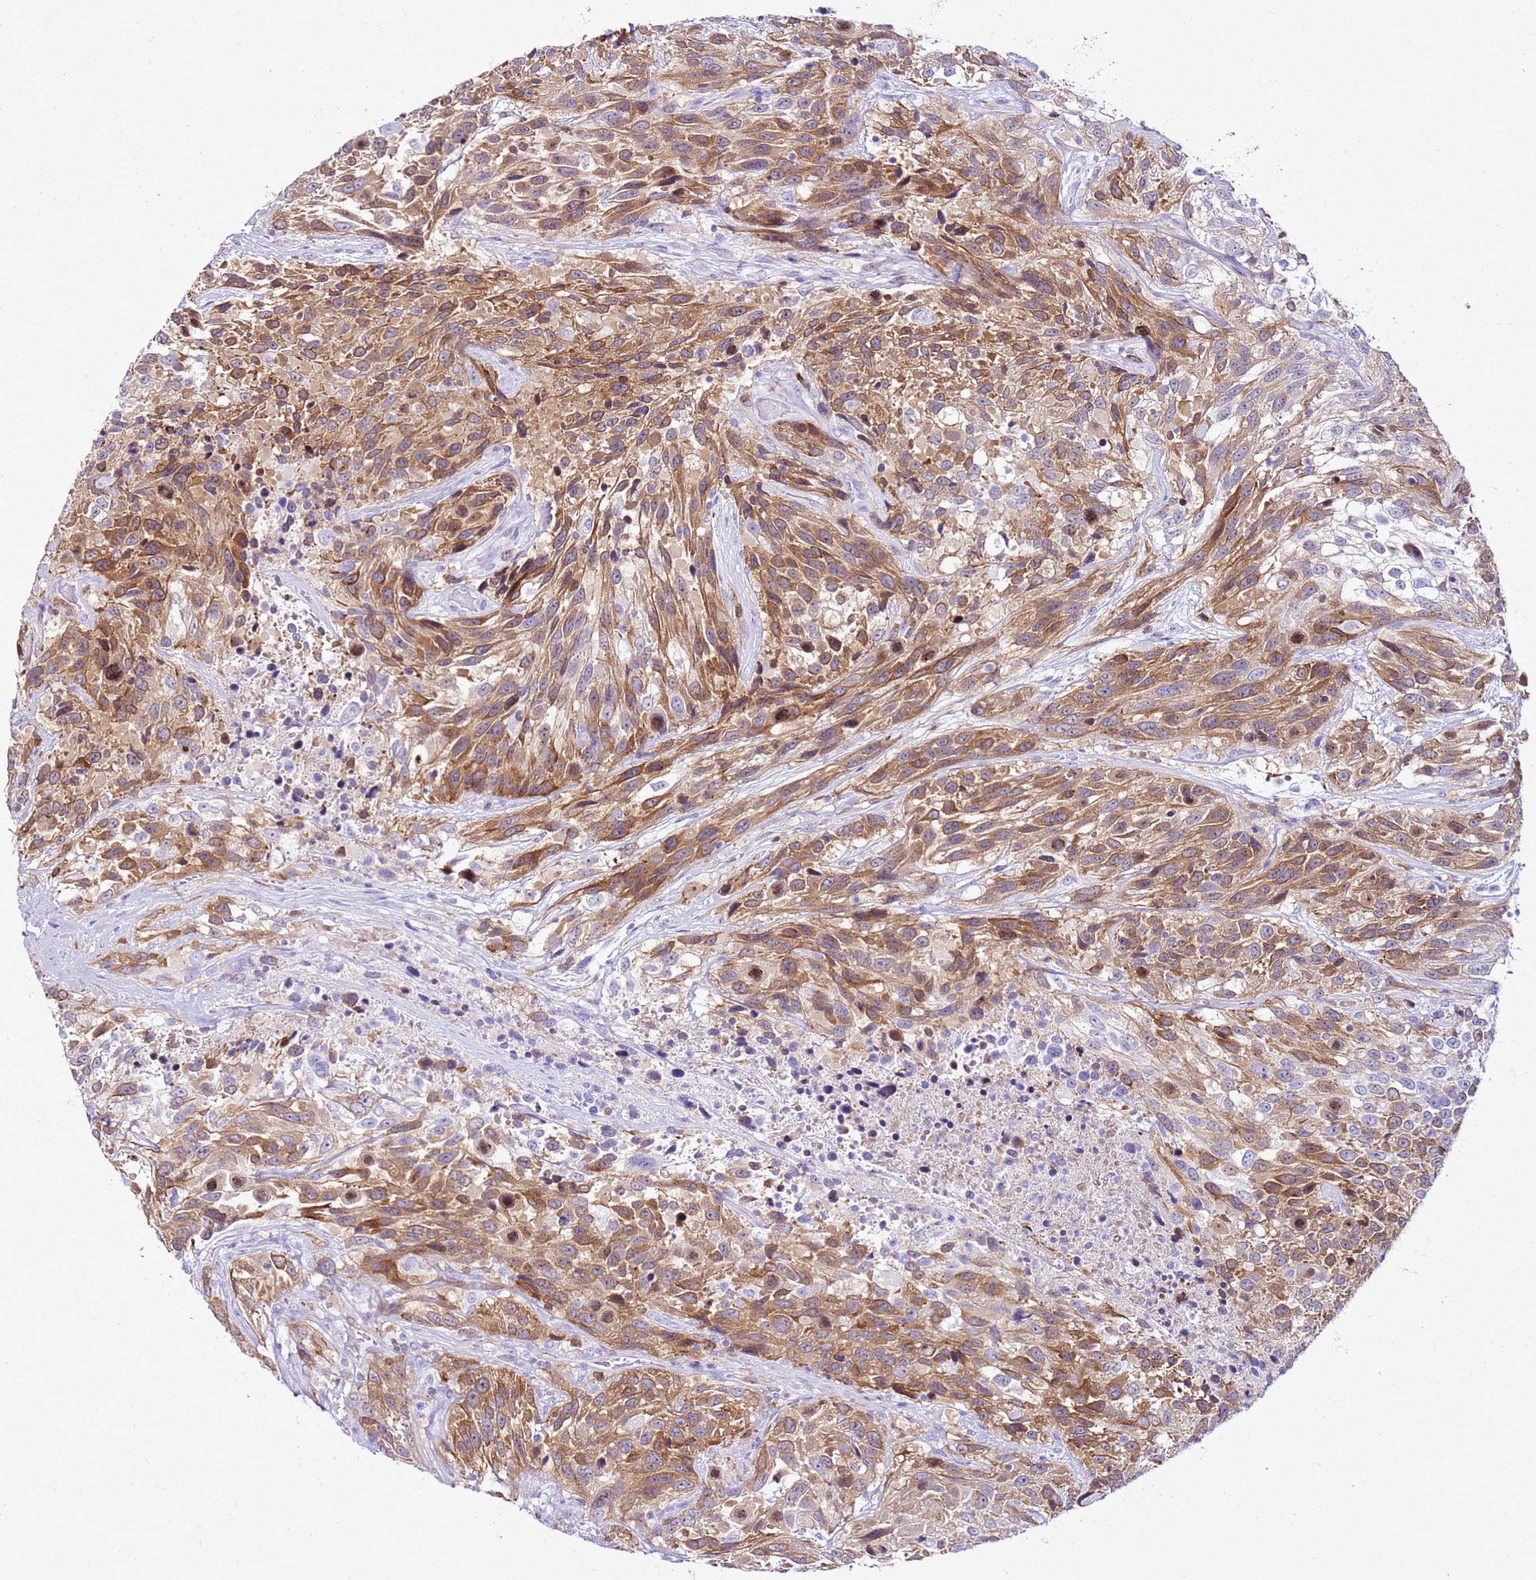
{"staining": {"intensity": "moderate", "quantity": ">75%", "location": "cytoplasmic/membranous"}, "tissue": "urothelial cancer", "cell_type": "Tumor cells", "image_type": "cancer", "snomed": [{"axis": "morphology", "description": "Urothelial carcinoma, High grade"}, {"axis": "topography", "description": "Urinary bladder"}], "caption": "Protein analysis of urothelial carcinoma (high-grade) tissue displays moderate cytoplasmic/membranous expression in about >75% of tumor cells.", "gene": "SPC25", "patient": {"sex": "female", "age": 70}}